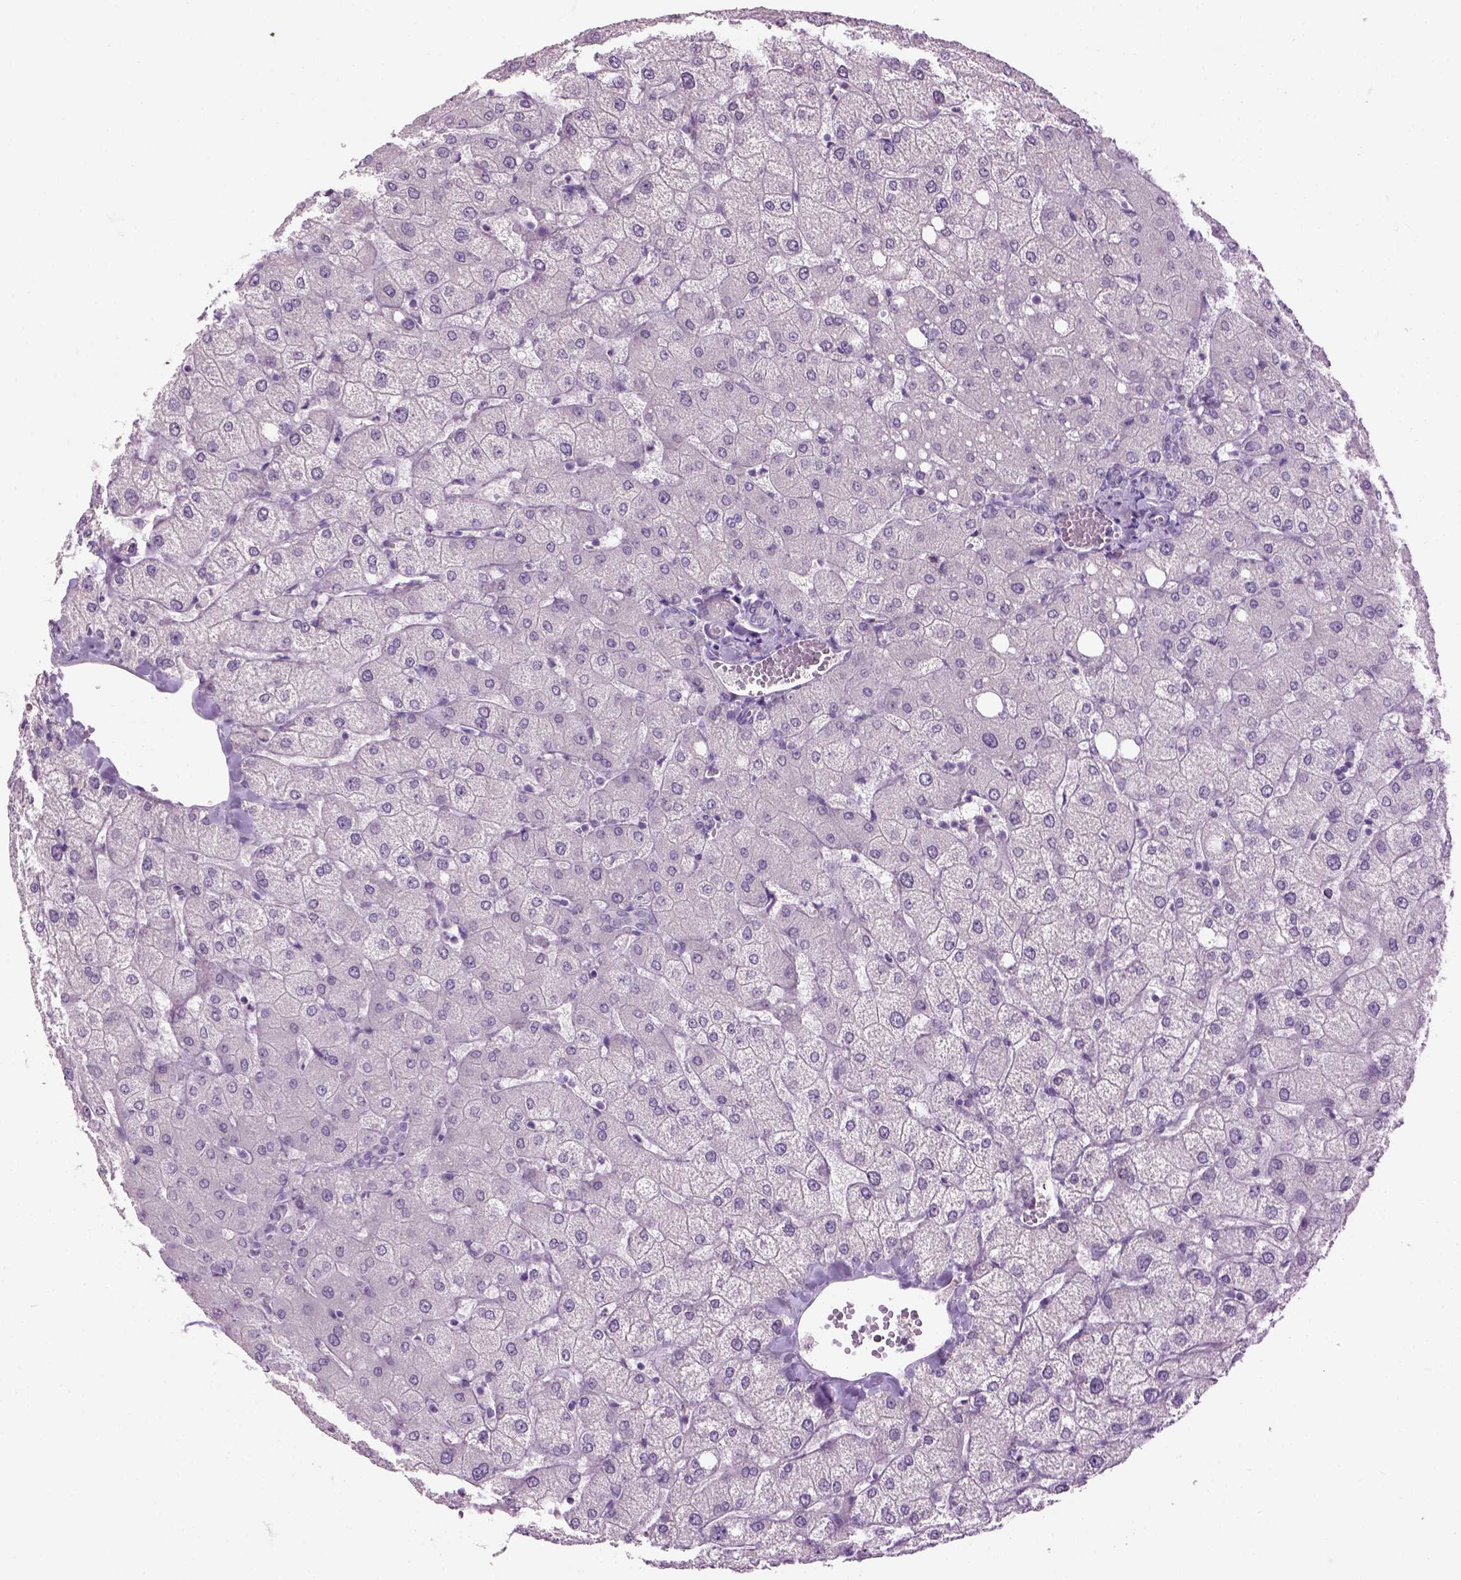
{"staining": {"intensity": "negative", "quantity": "none", "location": "none"}, "tissue": "liver", "cell_type": "Cholangiocytes", "image_type": "normal", "snomed": [{"axis": "morphology", "description": "Normal tissue, NOS"}, {"axis": "topography", "description": "Liver"}], "caption": "Liver stained for a protein using immunohistochemistry (IHC) reveals no expression cholangiocytes.", "gene": "GABRB2", "patient": {"sex": "female", "age": 54}}